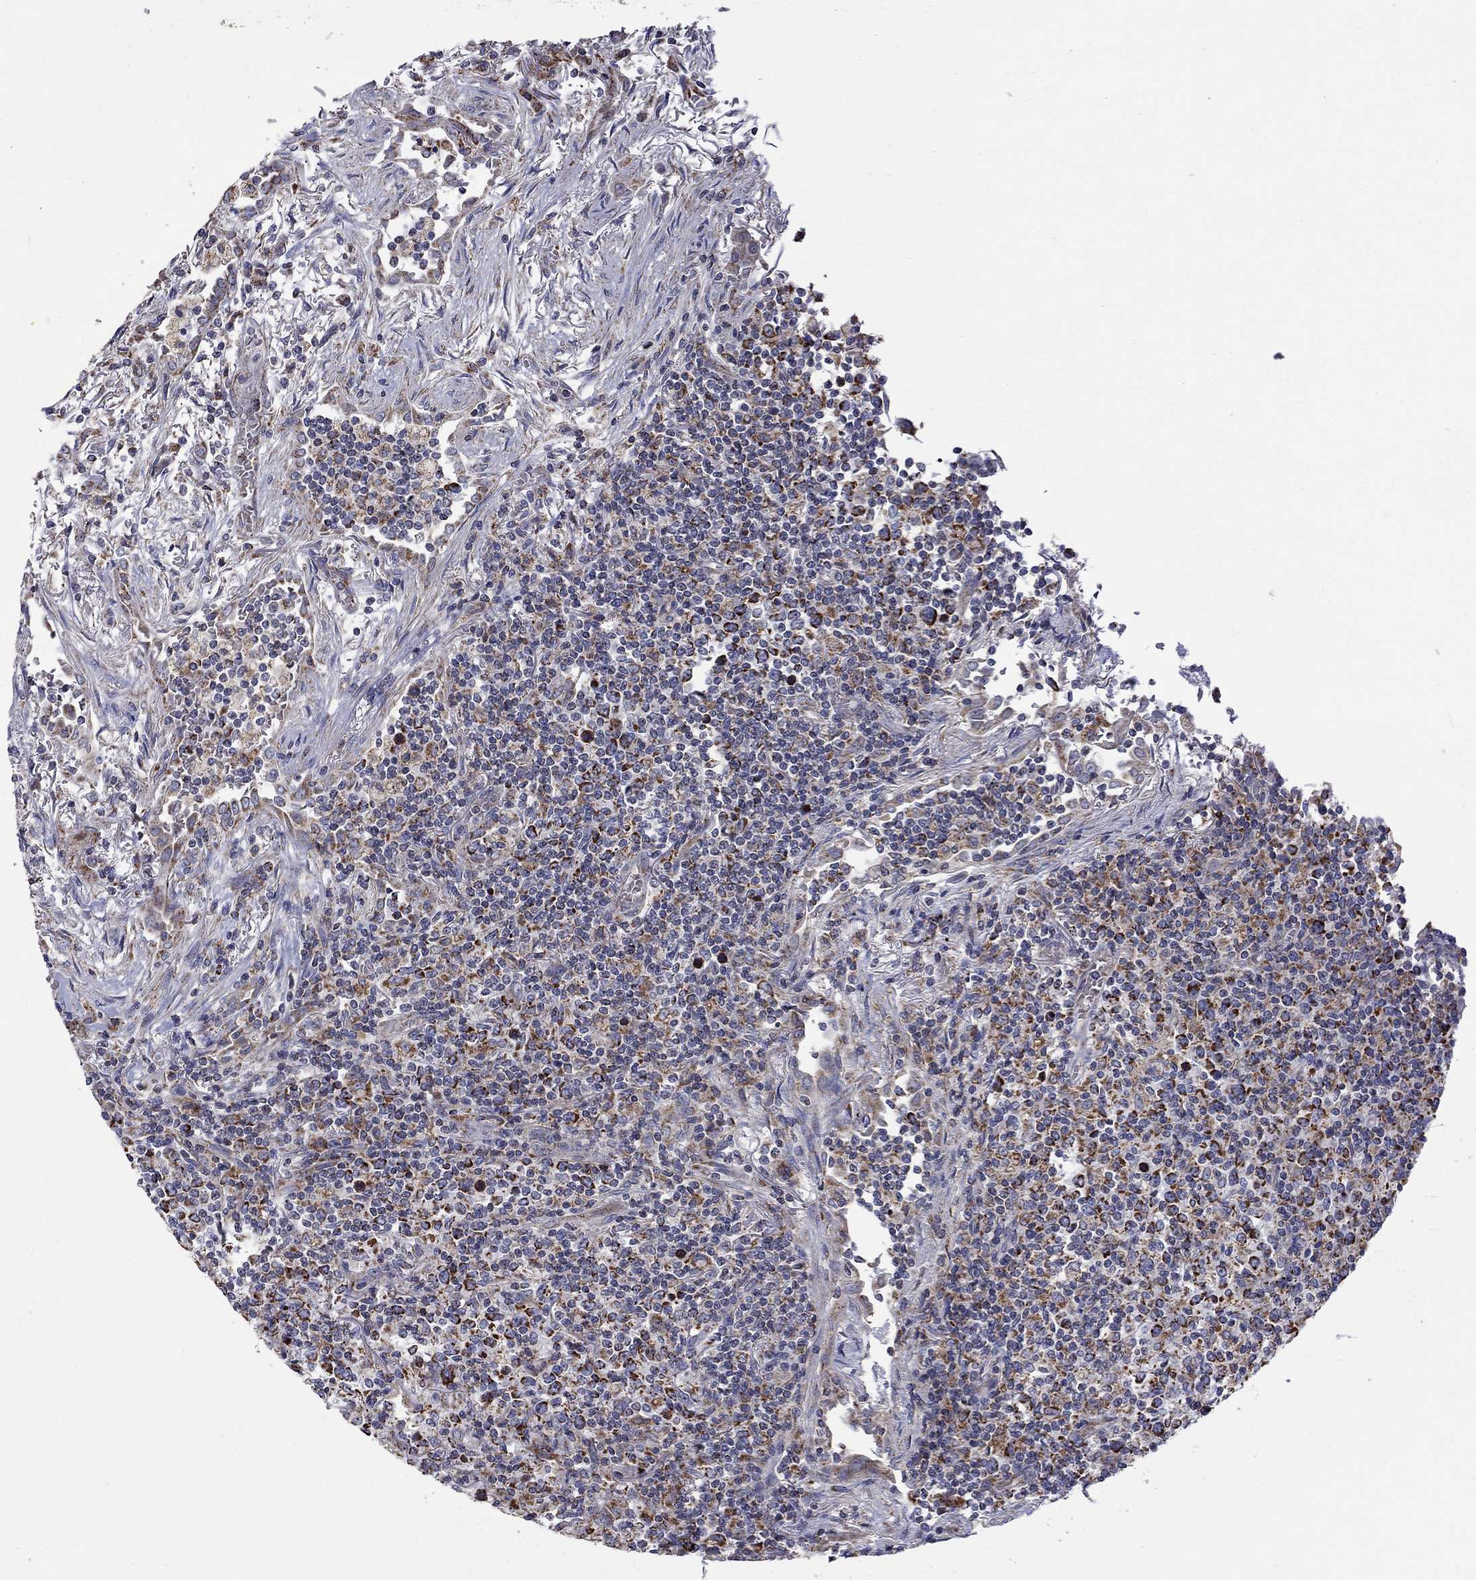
{"staining": {"intensity": "strong", "quantity": "25%-75%", "location": "cytoplasmic/membranous"}, "tissue": "lymphoma", "cell_type": "Tumor cells", "image_type": "cancer", "snomed": [{"axis": "morphology", "description": "Malignant lymphoma, non-Hodgkin's type, High grade"}, {"axis": "topography", "description": "Lung"}], "caption": "A high-resolution image shows immunohistochemistry staining of malignant lymphoma, non-Hodgkin's type (high-grade), which shows strong cytoplasmic/membranous expression in about 25%-75% of tumor cells. Using DAB (3,3'-diaminobenzidine) (brown) and hematoxylin (blue) stains, captured at high magnification using brightfield microscopy.", "gene": "HPS5", "patient": {"sex": "male", "age": 79}}